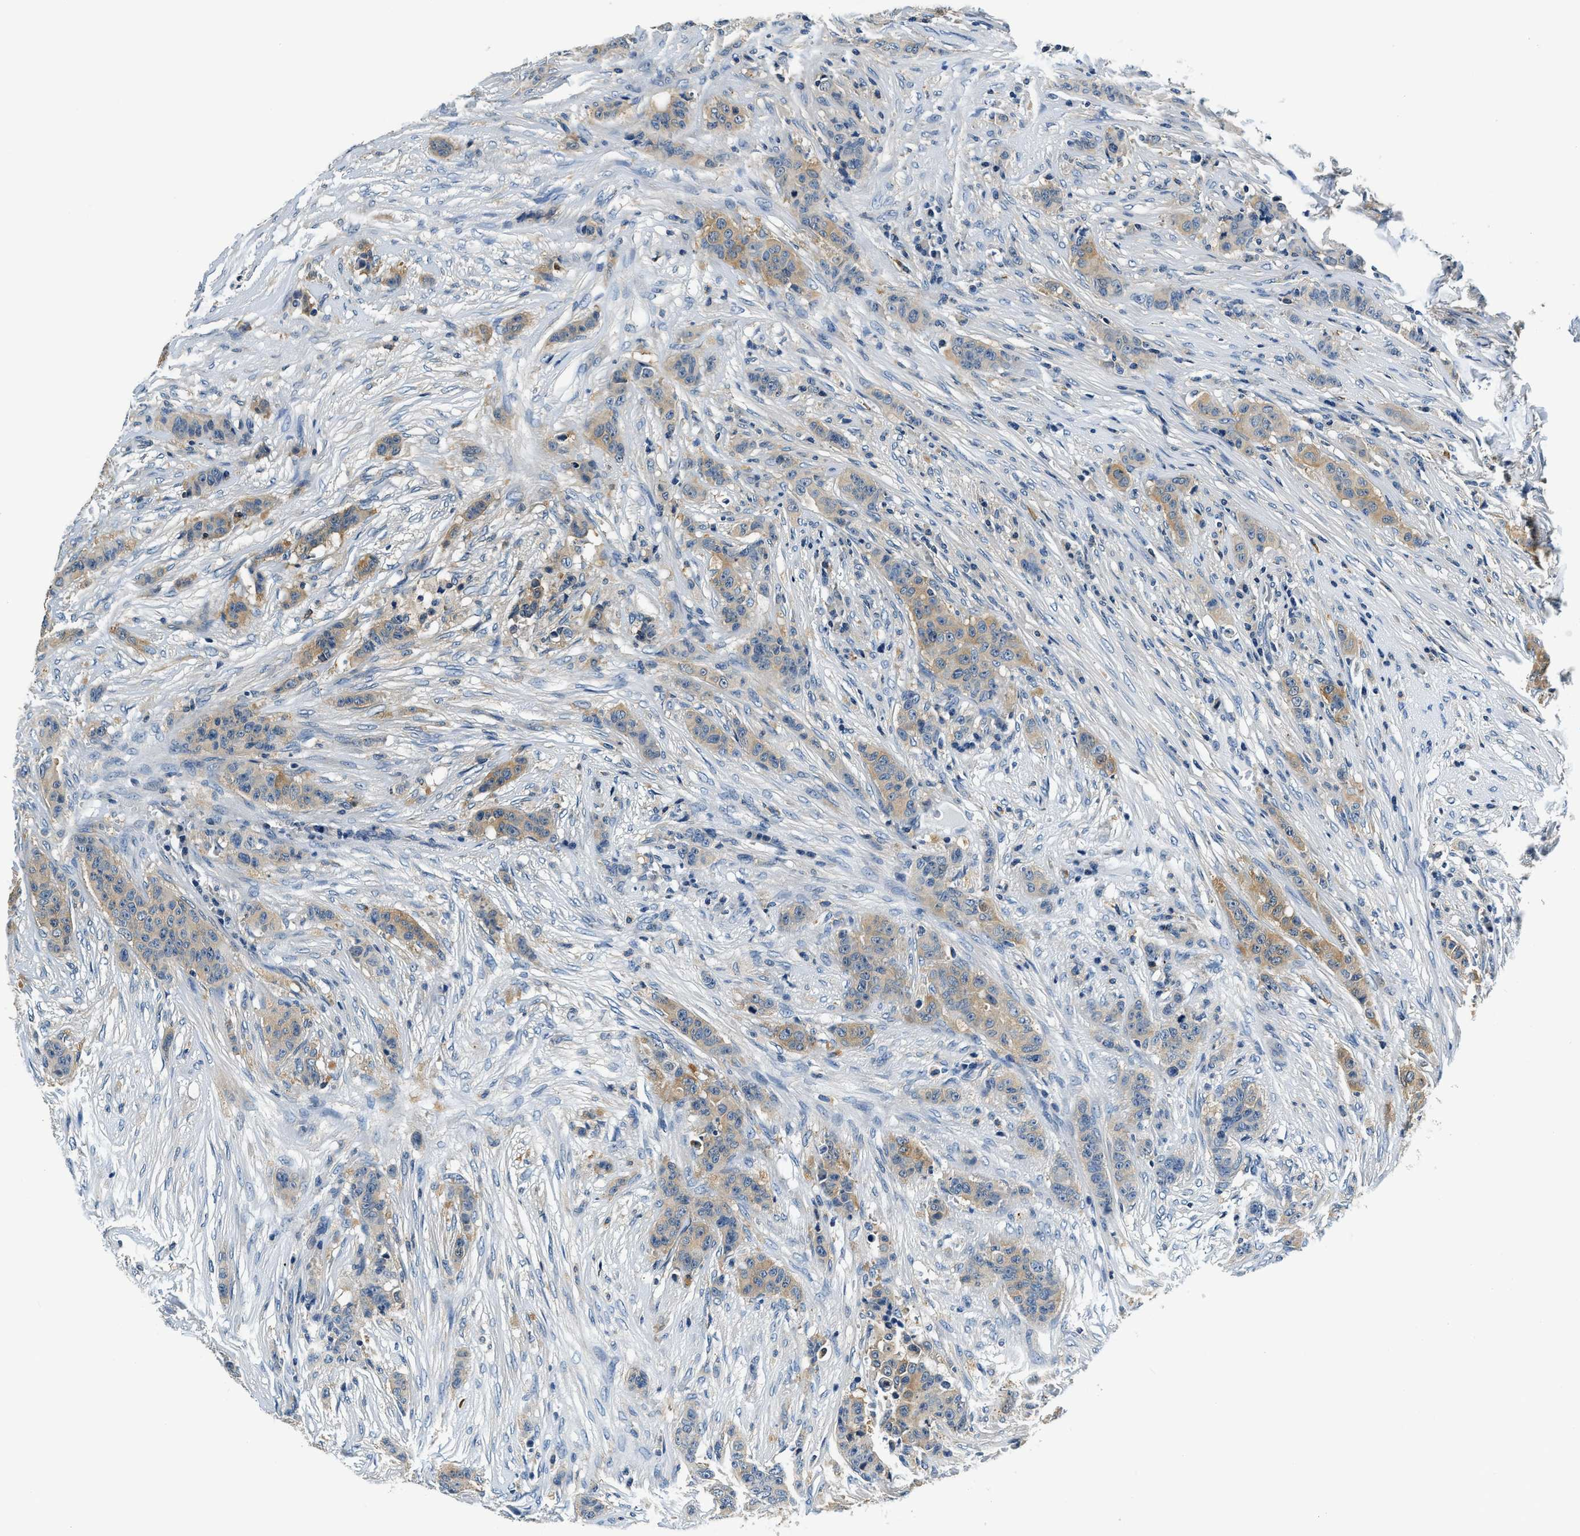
{"staining": {"intensity": "moderate", "quantity": ">75%", "location": "cytoplasmic/membranous"}, "tissue": "breast cancer", "cell_type": "Tumor cells", "image_type": "cancer", "snomed": [{"axis": "morphology", "description": "Normal tissue, NOS"}, {"axis": "morphology", "description": "Duct carcinoma"}, {"axis": "topography", "description": "Breast"}], "caption": "Breast cancer (intraductal carcinoma) tissue shows moderate cytoplasmic/membranous staining in about >75% of tumor cells, visualized by immunohistochemistry. (DAB = brown stain, brightfield microscopy at high magnification).", "gene": "RESF1", "patient": {"sex": "female", "age": 40}}